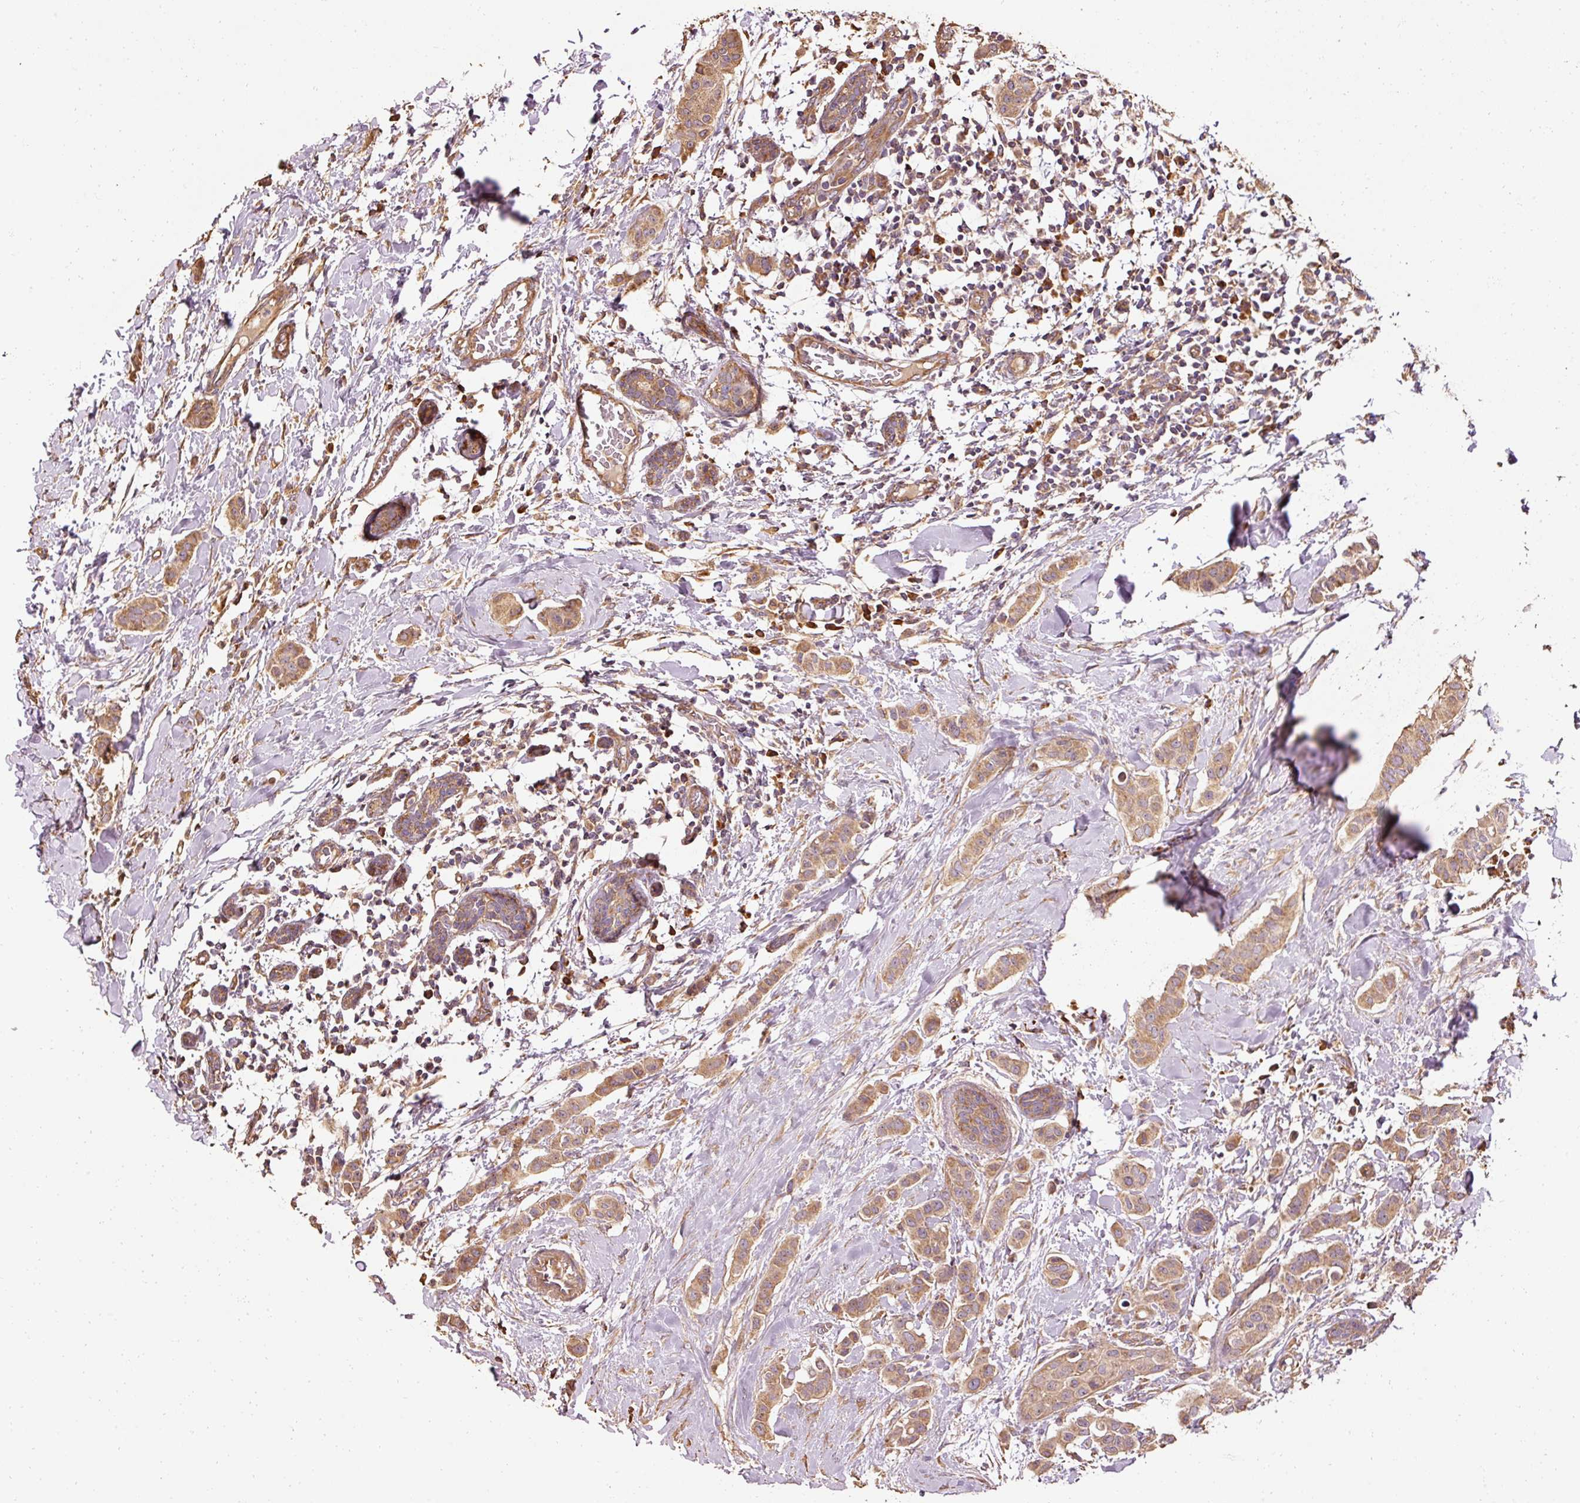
{"staining": {"intensity": "moderate", "quantity": ">75%", "location": "cytoplasmic/membranous"}, "tissue": "breast cancer", "cell_type": "Tumor cells", "image_type": "cancer", "snomed": [{"axis": "morphology", "description": "Duct carcinoma"}, {"axis": "topography", "description": "Breast"}], "caption": "This histopathology image demonstrates infiltrating ductal carcinoma (breast) stained with IHC to label a protein in brown. The cytoplasmic/membranous of tumor cells show moderate positivity for the protein. Nuclei are counter-stained blue.", "gene": "EFHC1", "patient": {"sex": "female", "age": 40}}